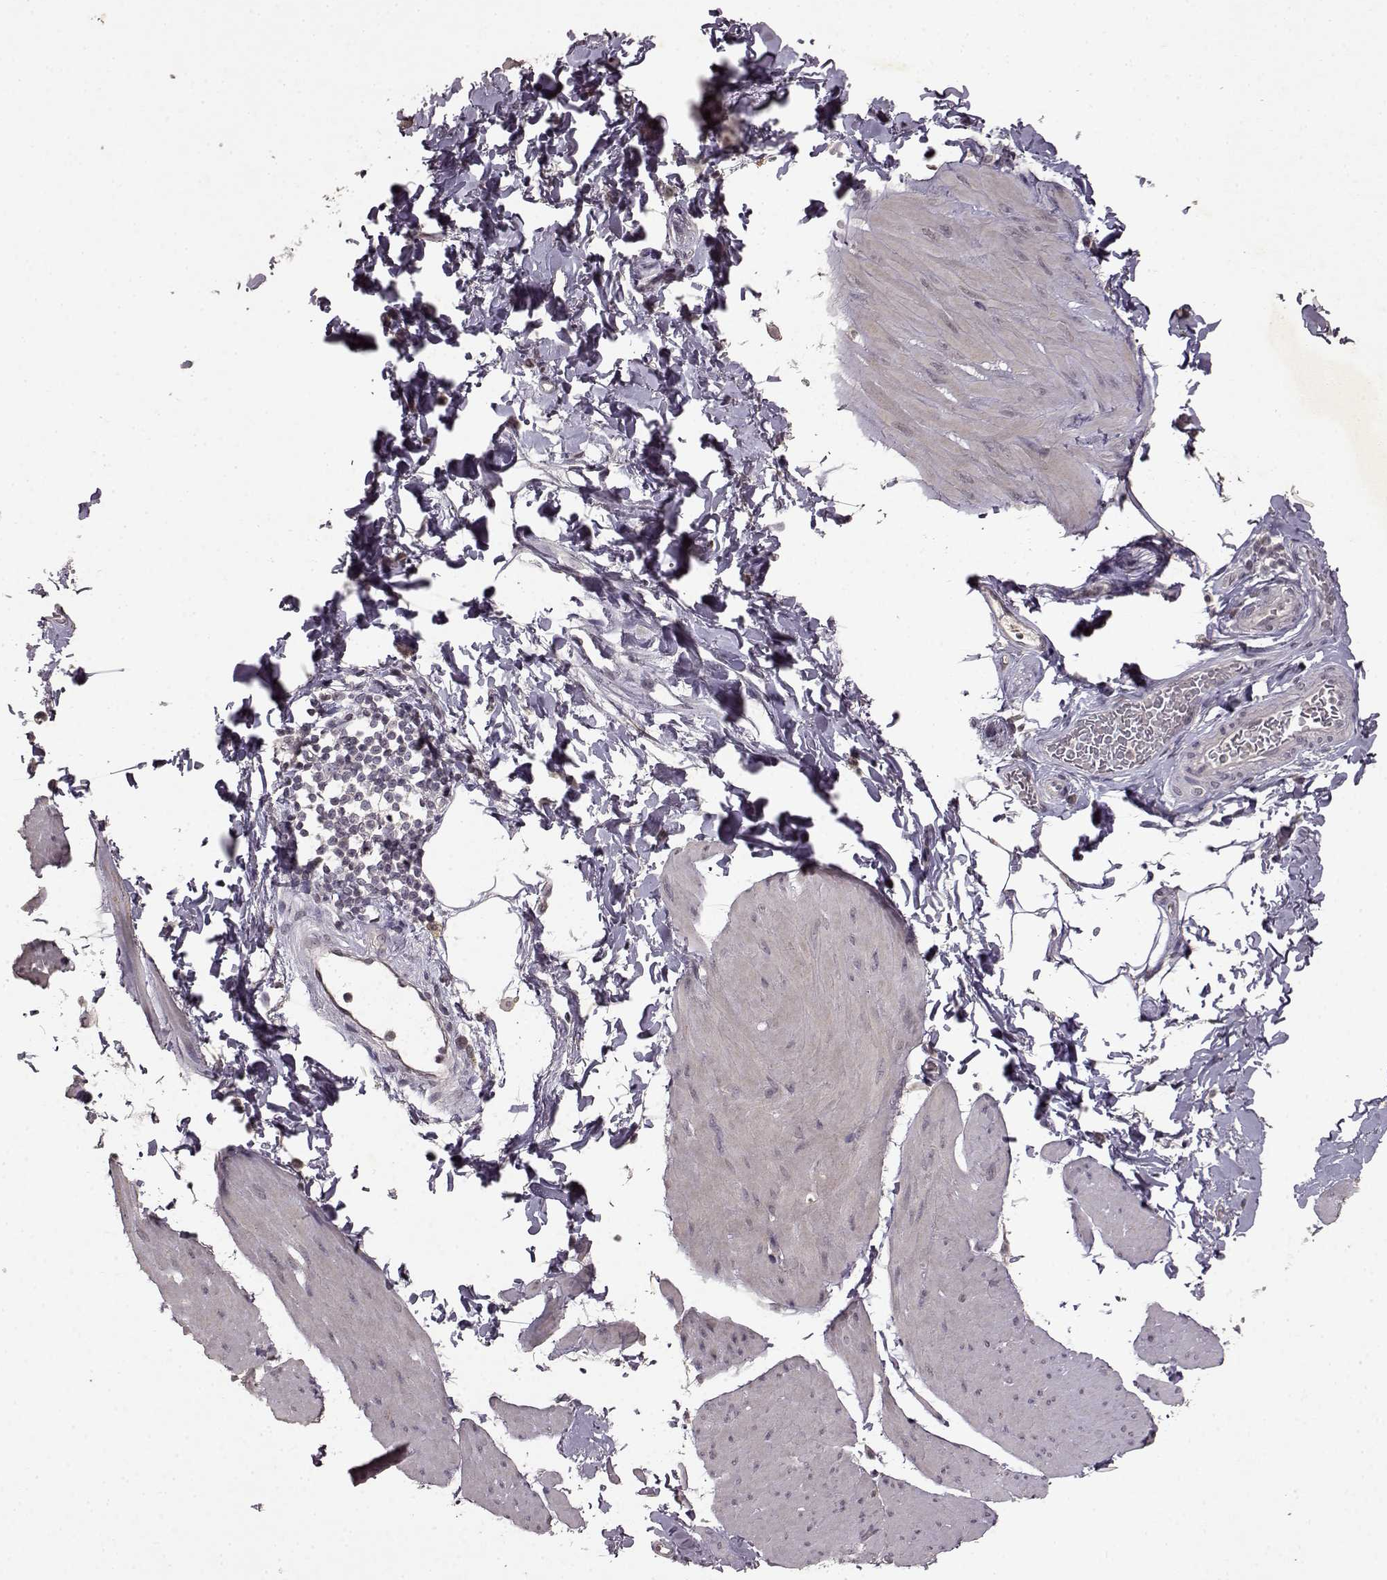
{"staining": {"intensity": "negative", "quantity": "none", "location": "none"}, "tissue": "smooth muscle", "cell_type": "Smooth muscle cells", "image_type": "normal", "snomed": [{"axis": "morphology", "description": "Normal tissue, NOS"}, {"axis": "topography", "description": "Adipose tissue"}, {"axis": "topography", "description": "Smooth muscle"}, {"axis": "topography", "description": "Peripheral nerve tissue"}], "caption": "Human smooth muscle stained for a protein using IHC demonstrates no staining in smooth muscle cells.", "gene": "LHB", "patient": {"sex": "male", "age": 83}}